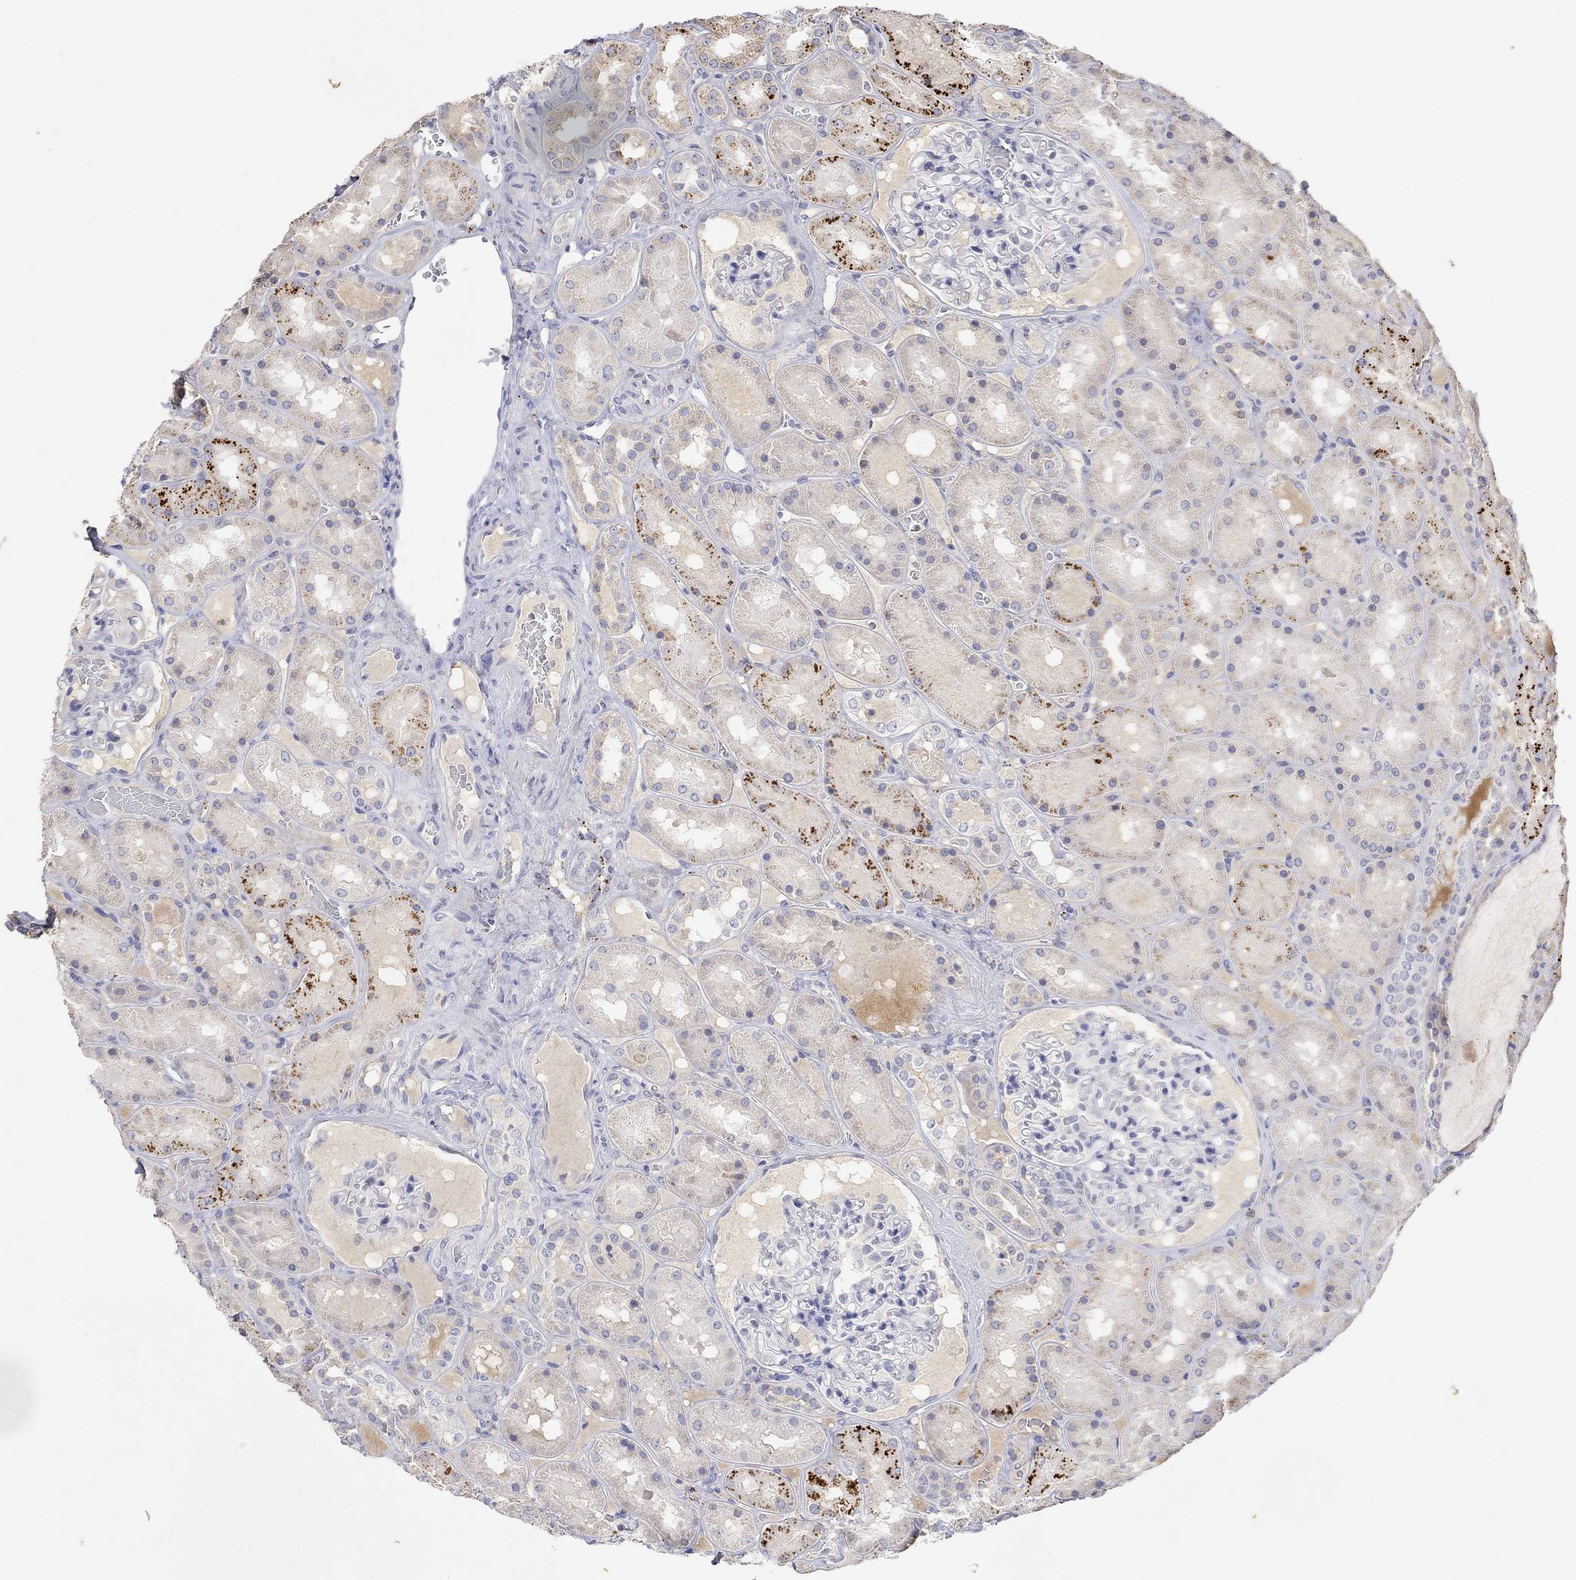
{"staining": {"intensity": "negative", "quantity": "none", "location": "none"}, "tissue": "kidney", "cell_type": "Cells in glomeruli", "image_type": "normal", "snomed": [{"axis": "morphology", "description": "Normal tissue, NOS"}, {"axis": "topography", "description": "Kidney"}], "caption": "The histopathology image shows no staining of cells in glomeruli in normal kidney. (DAB immunohistochemistry (IHC), high magnification).", "gene": "FNDC5", "patient": {"sex": "male", "age": 73}}